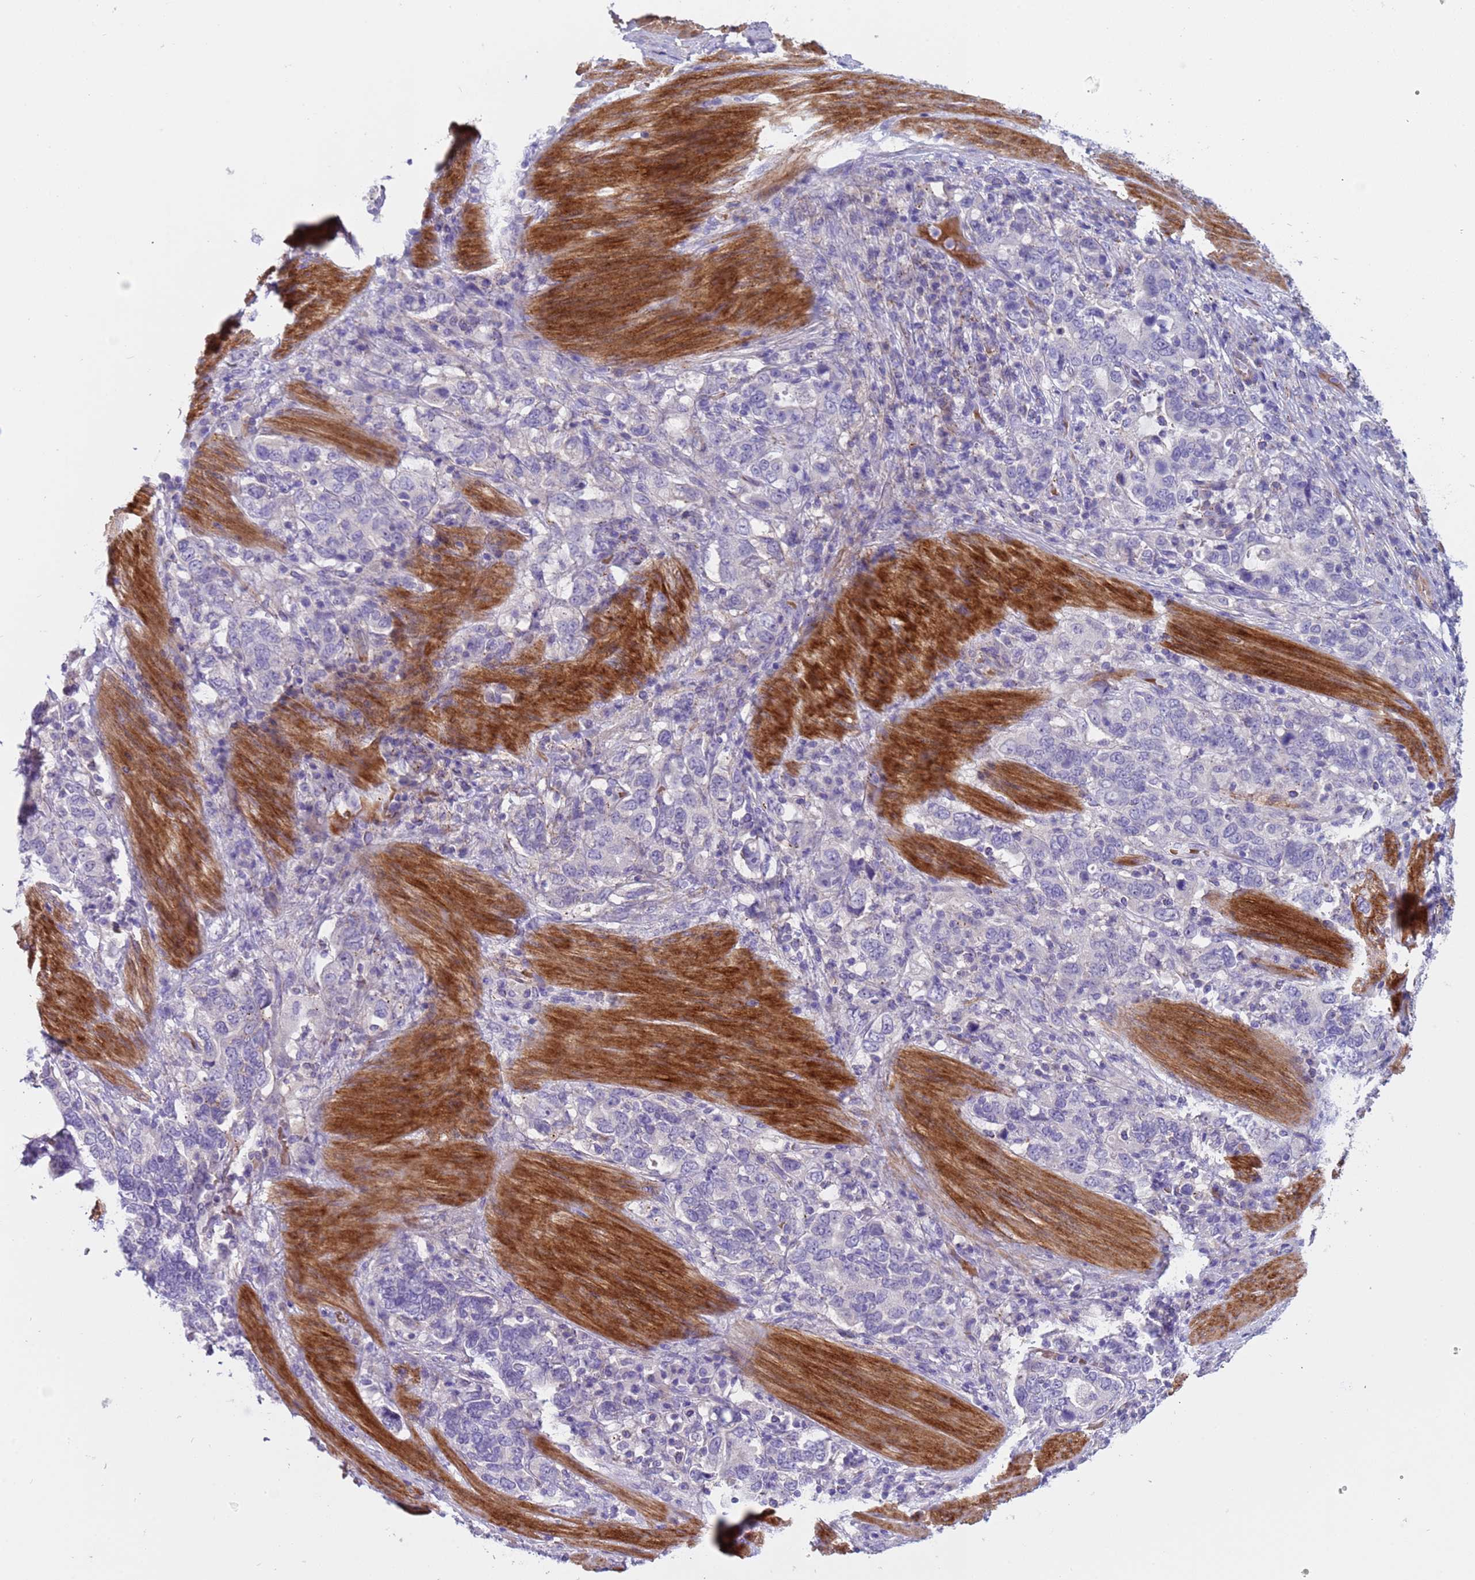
{"staining": {"intensity": "negative", "quantity": "none", "location": "none"}, "tissue": "stomach cancer", "cell_type": "Tumor cells", "image_type": "cancer", "snomed": [{"axis": "morphology", "description": "Adenocarcinoma, NOS"}, {"axis": "topography", "description": "Stomach, upper"}, {"axis": "topography", "description": "Stomach"}], "caption": "Immunohistochemistry histopathology image of neoplastic tissue: adenocarcinoma (stomach) stained with DAB reveals no significant protein expression in tumor cells.", "gene": "KBTBD3", "patient": {"sex": "male", "age": 62}}